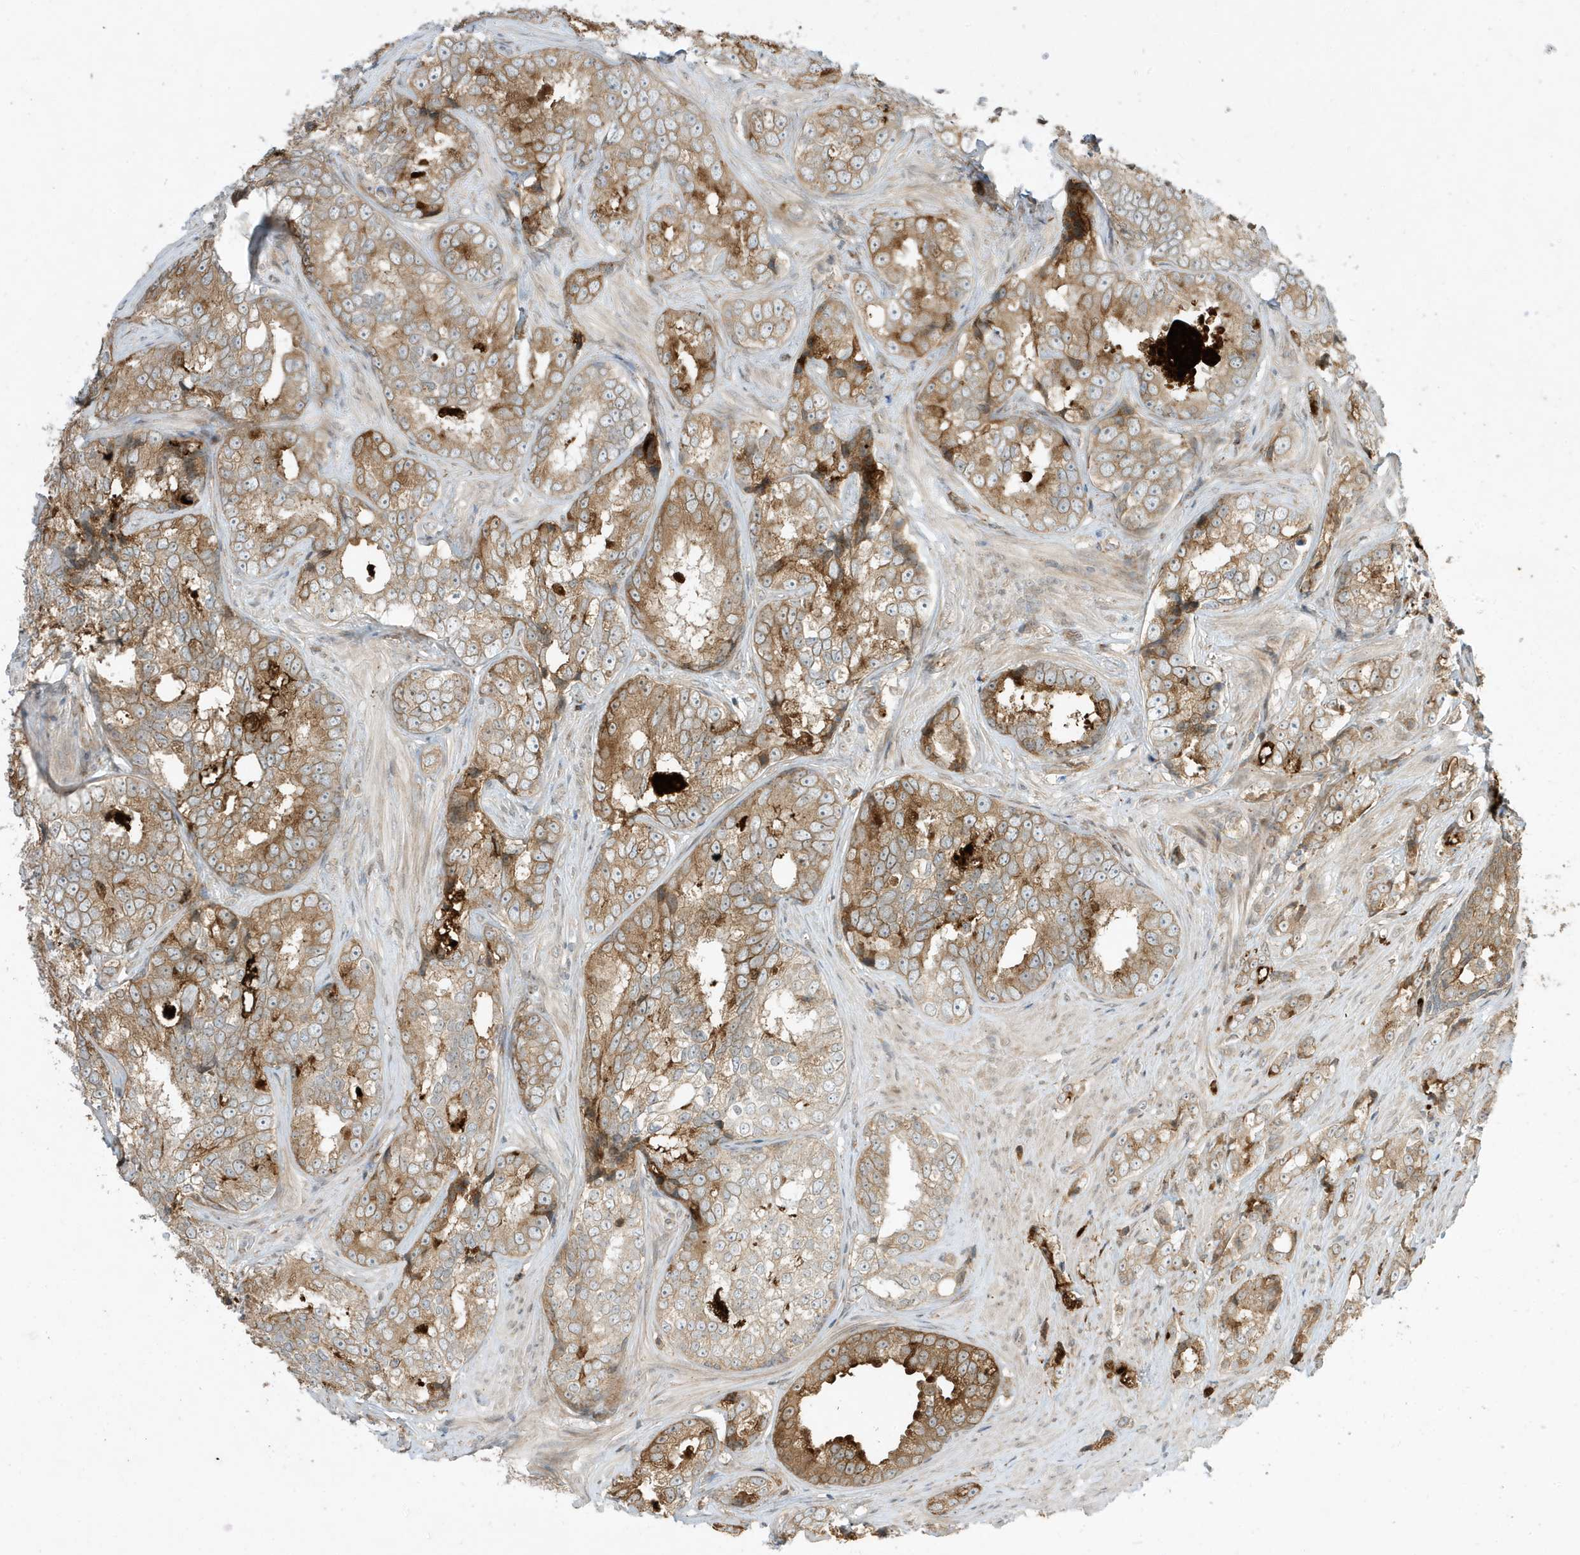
{"staining": {"intensity": "moderate", "quantity": ">75%", "location": "cytoplasmic/membranous"}, "tissue": "prostate cancer", "cell_type": "Tumor cells", "image_type": "cancer", "snomed": [{"axis": "morphology", "description": "Adenocarcinoma, High grade"}, {"axis": "topography", "description": "Prostate"}], "caption": "Human prostate adenocarcinoma (high-grade) stained for a protein (brown) shows moderate cytoplasmic/membranous positive positivity in about >75% of tumor cells.", "gene": "SCARF2", "patient": {"sex": "male", "age": 66}}